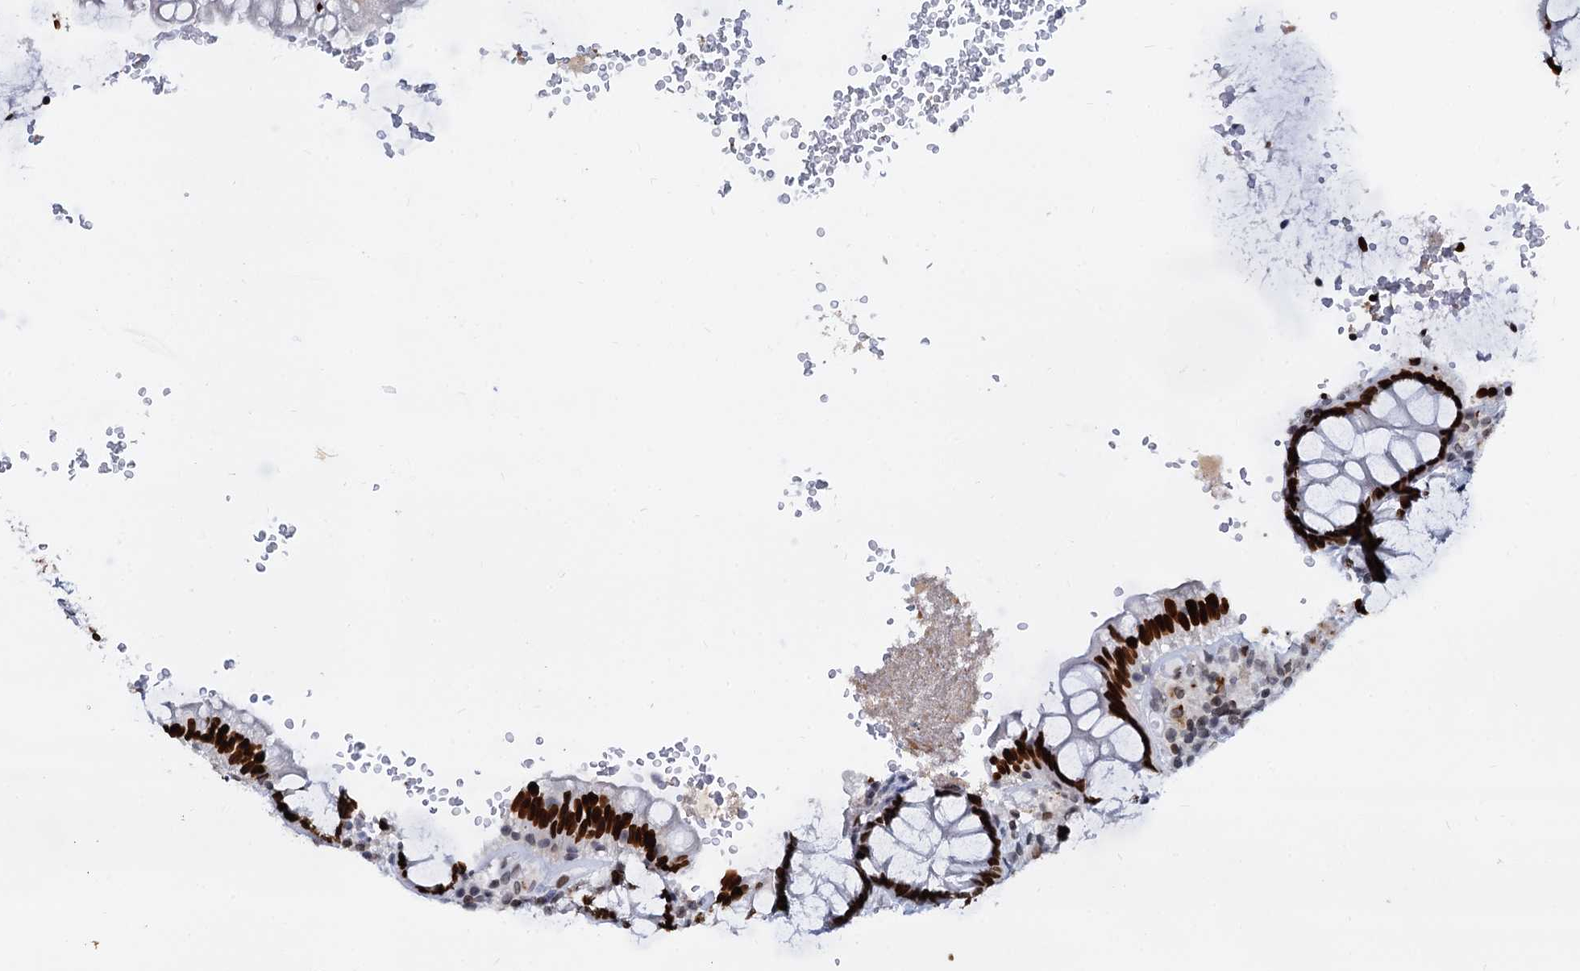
{"staining": {"intensity": "strong", "quantity": ">75%", "location": "nuclear"}, "tissue": "rectum", "cell_type": "Glandular cells", "image_type": "normal", "snomed": [{"axis": "morphology", "description": "Normal tissue, NOS"}, {"axis": "topography", "description": "Rectum"}], "caption": "Protein analysis of unremarkable rectum displays strong nuclear staining in about >75% of glandular cells.", "gene": "CMAS", "patient": {"sex": "male", "age": 83}}